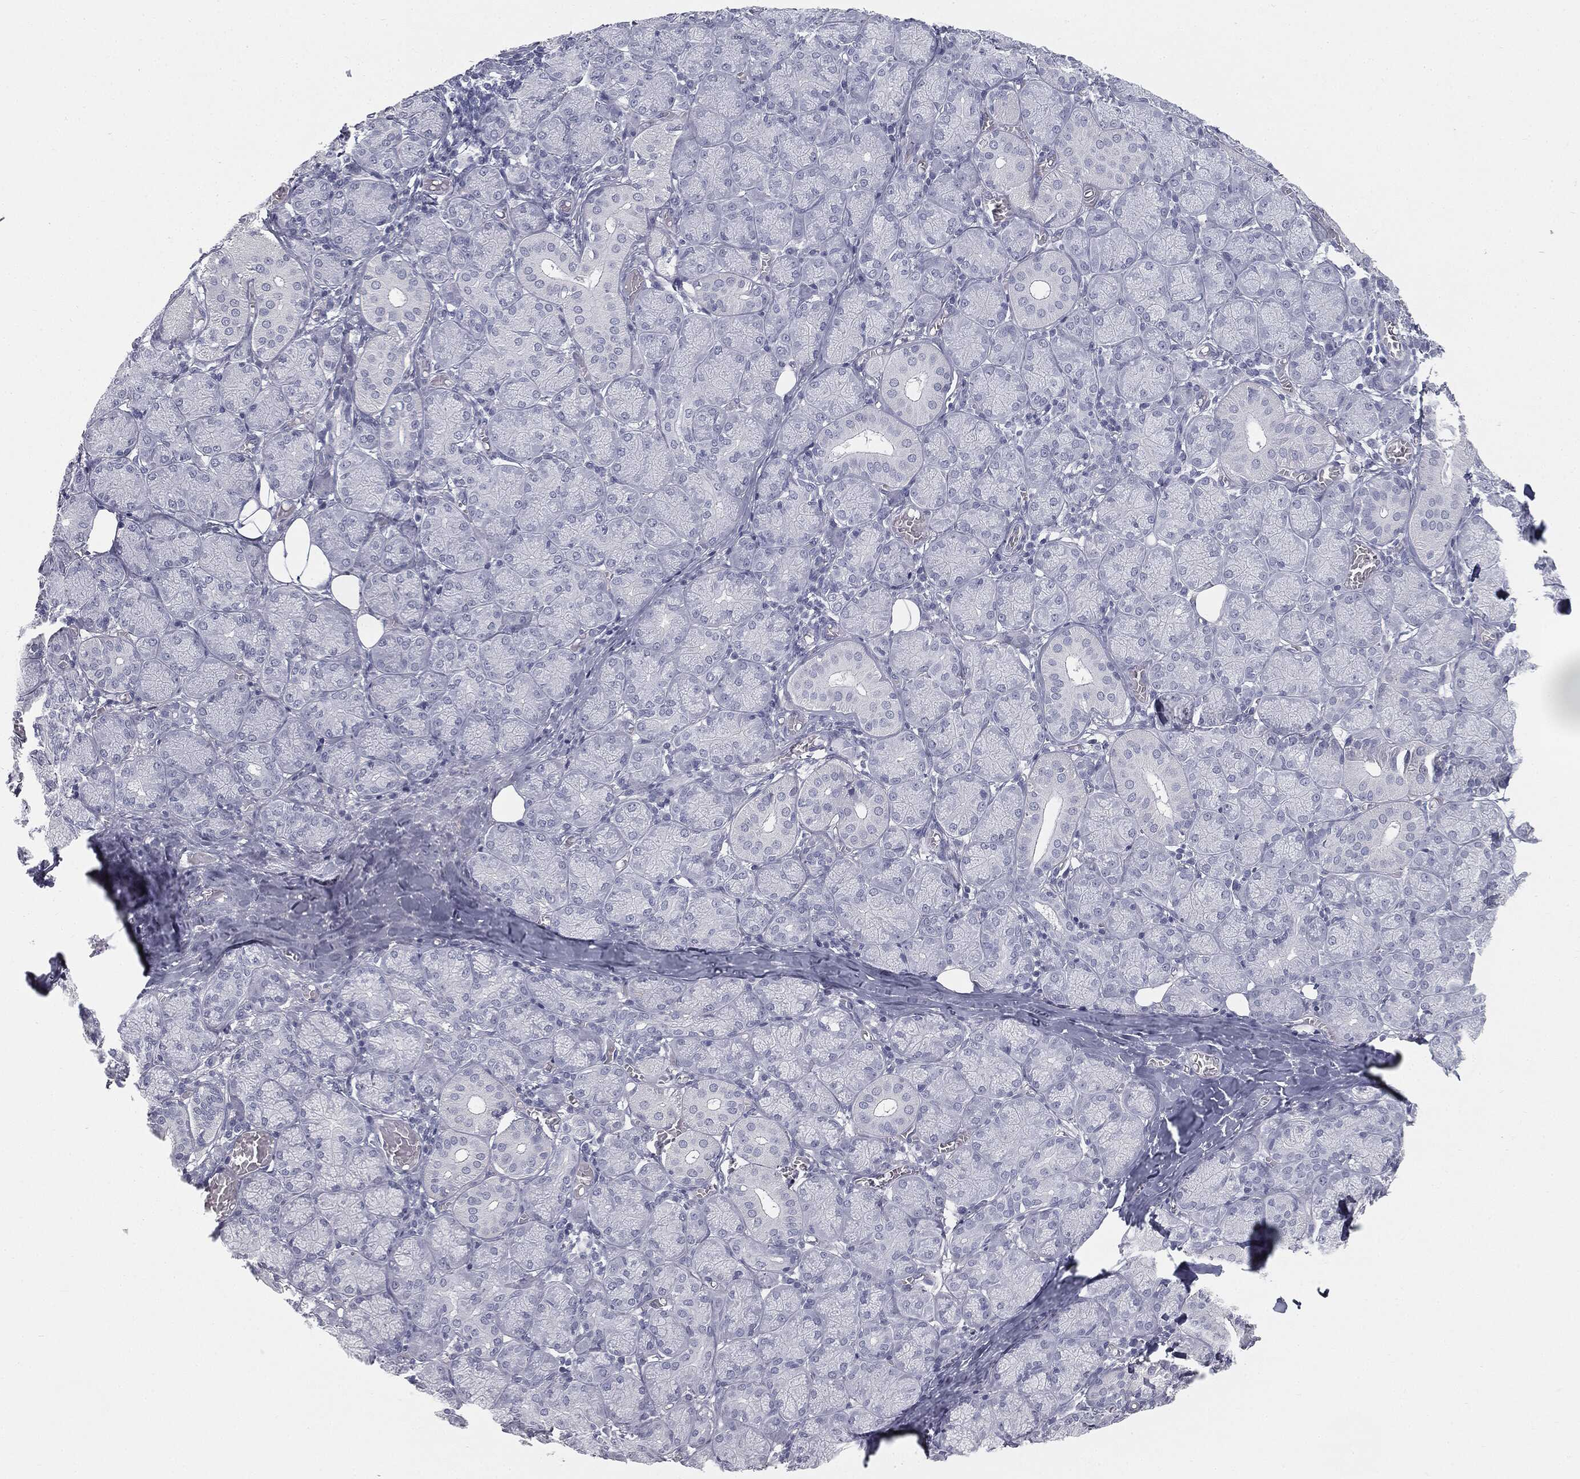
{"staining": {"intensity": "negative", "quantity": "none", "location": "none"}, "tissue": "salivary gland", "cell_type": "Glandular cells", "image_type": "normal", "snomed": [{"axis": "morphology", "description": "Normal tissue, NOS"}, {"axis": "topography", "description": "Salivary gland"}, {"axis": "topography", "description": "Peripheral nerve tissue"}], "caption": "High magnification brightfield microscopy of normal salivary gland stained with DAB (3,3'-diaminobenzidine) (brown) and counterstained with hematoxylin (blue): glandular cells show no significant expression. (Brightfield microscopy of DAB immunohistochemistry (IHC) at high magnification).", "gene": "TPO", "patient": {"sex": "female", "age": 24}}